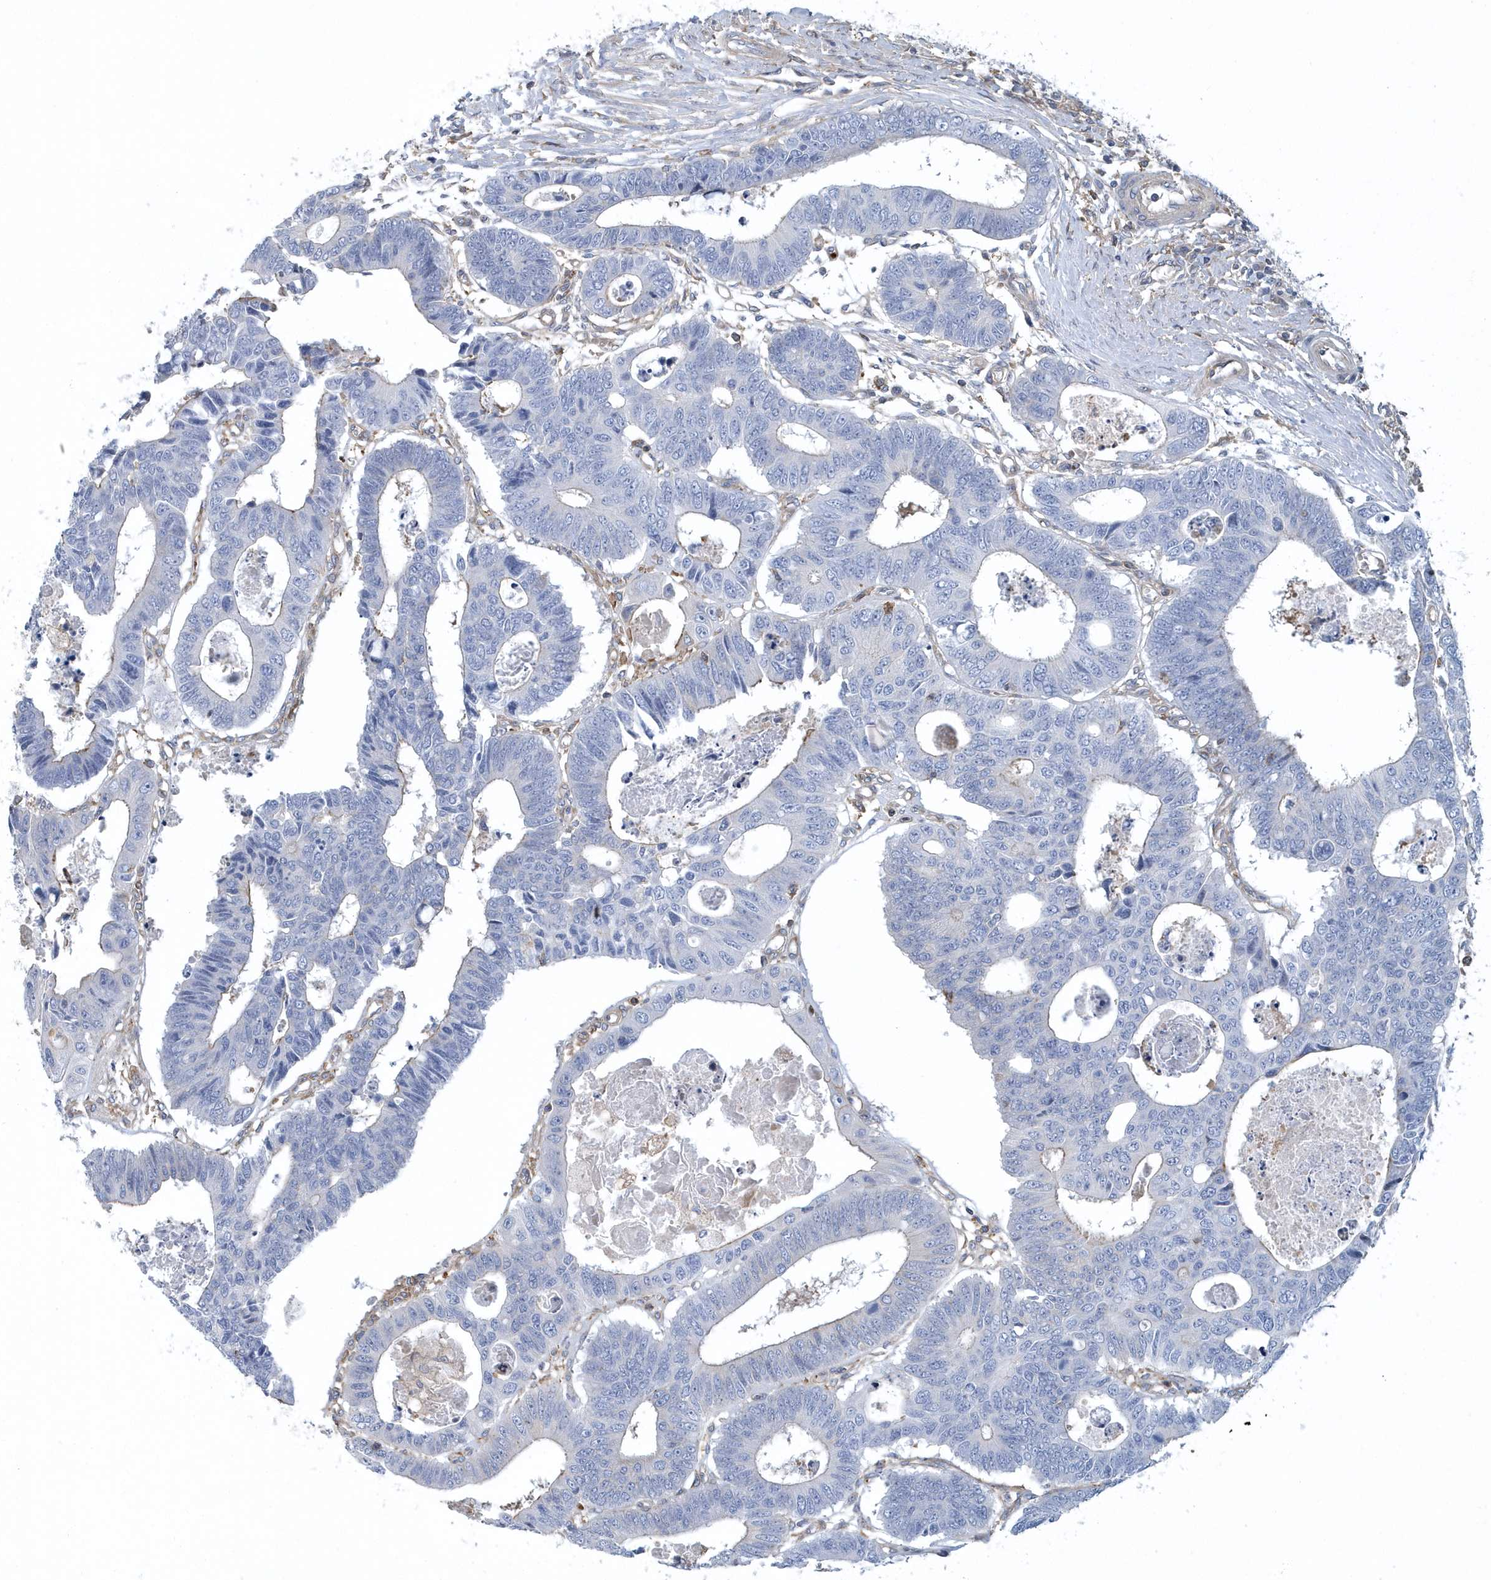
{"staining": {"intensity": "negative", "quantity": "none", "location": "none"}, "tissue": "colorectal cancer", "cell_type": "Tumor cells", "image_type": "cancer", "snomed": [{"axis": "morphology", "description": "Adenocarcinoma, NOS"}, {"axis": "topography", "description": "Rectum"}], "caption": "Micrograph shows no significant protein positivity in tumor cells of colorectal adenocarcinoma.", "gene": "ARAP2", "patient": {"sex": "male", "age": 84}}